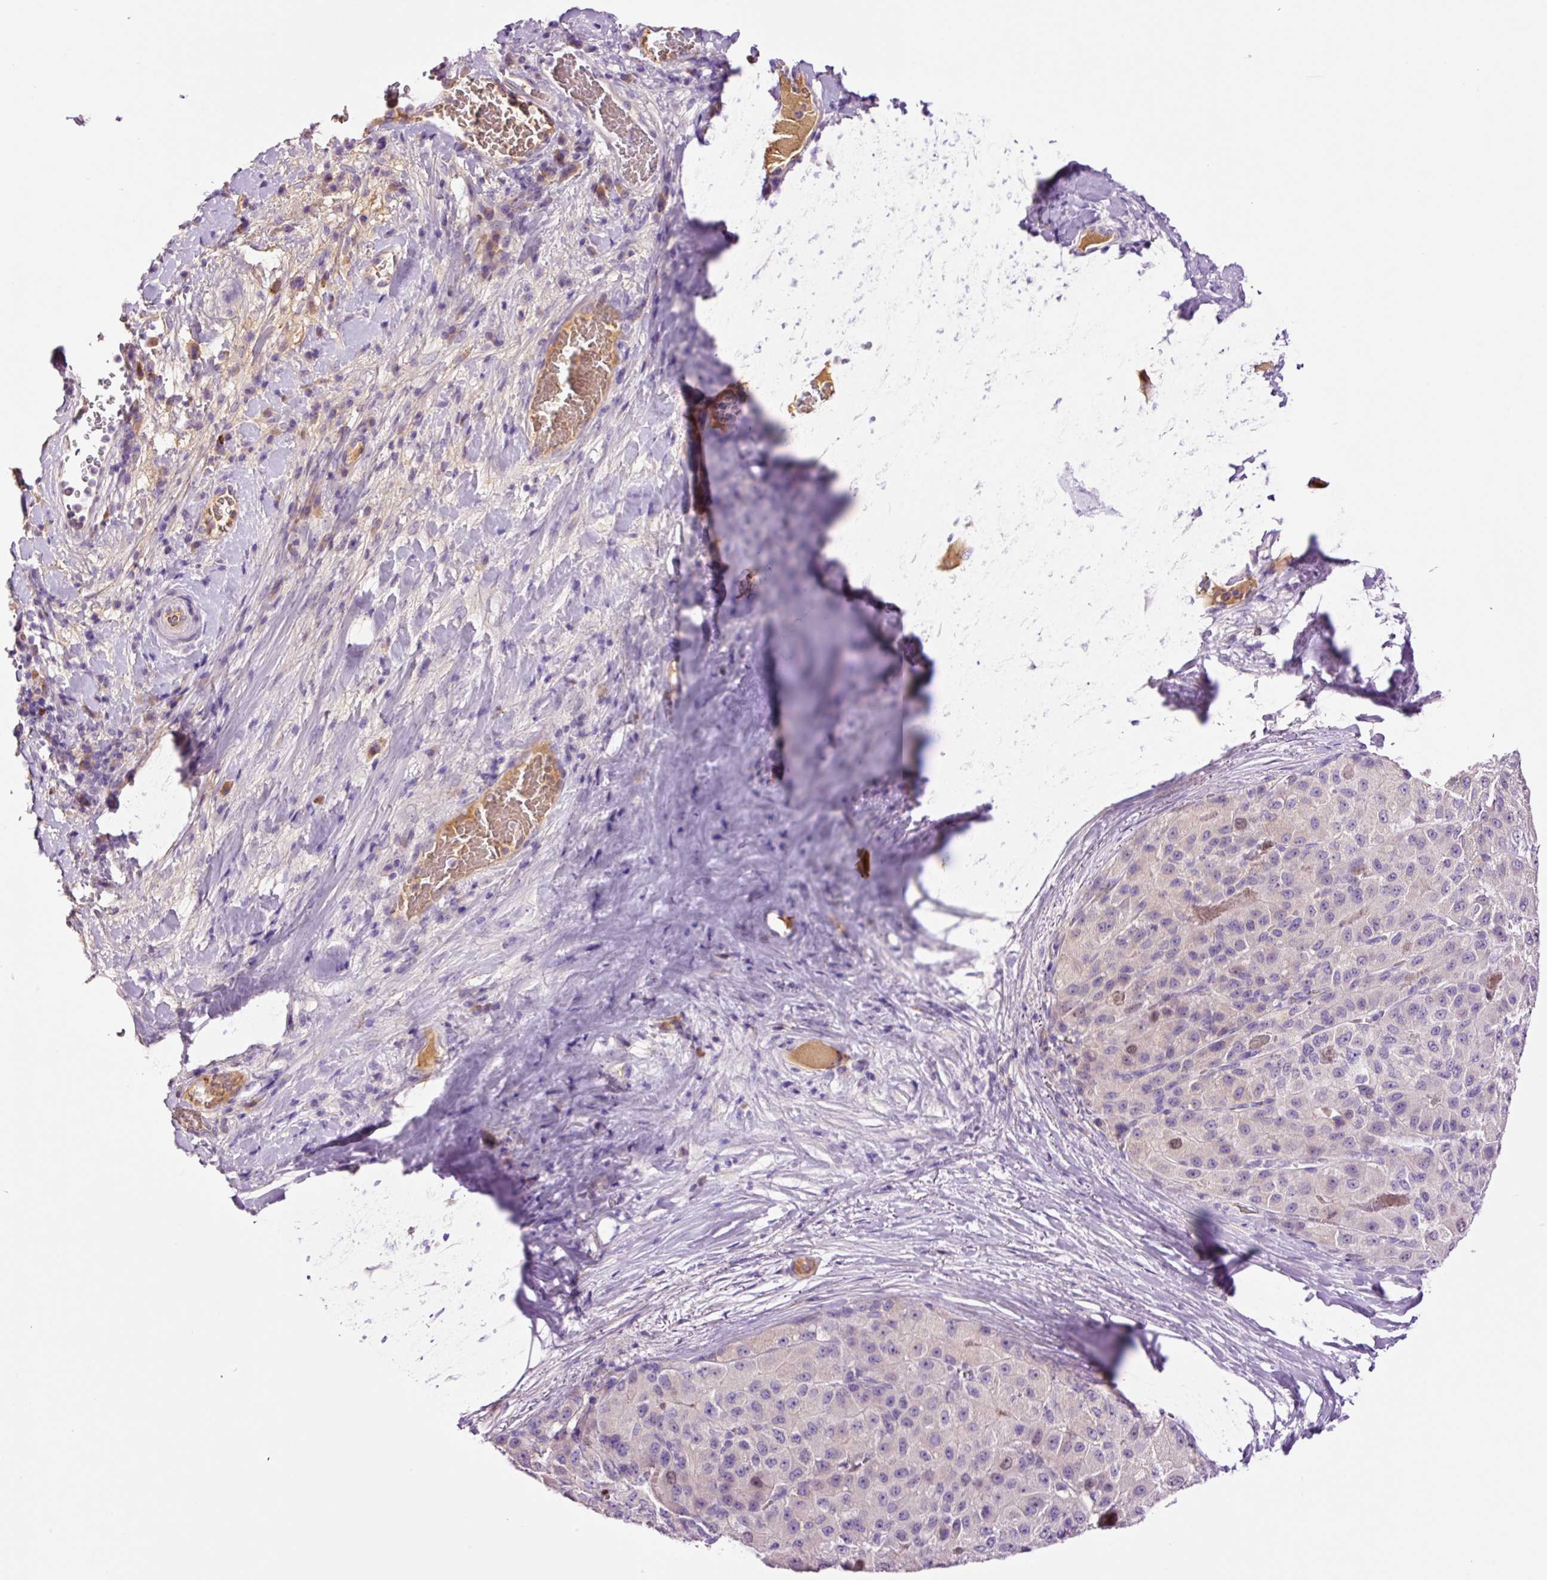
{"staining": {"intensity": "moderate", "quantity": "<25%", "location": "nuclear"}, "tissue": "liver cancer", "cell_type": "Tumor cells", "image_type": "cancer", "snomed": [{"axis": "morphology", "description": "Carcinoma, Hepatocellular, NOS"}, {"axis": "topography", "description": "Liver"}], "caption": "DAB immunohistochemical staining of liver cancer reveals moderate nuclear protein expression in about <25% of tumor cells.", "gene": "DPPA4", "patient": {"sex": "male", "age": 80}}